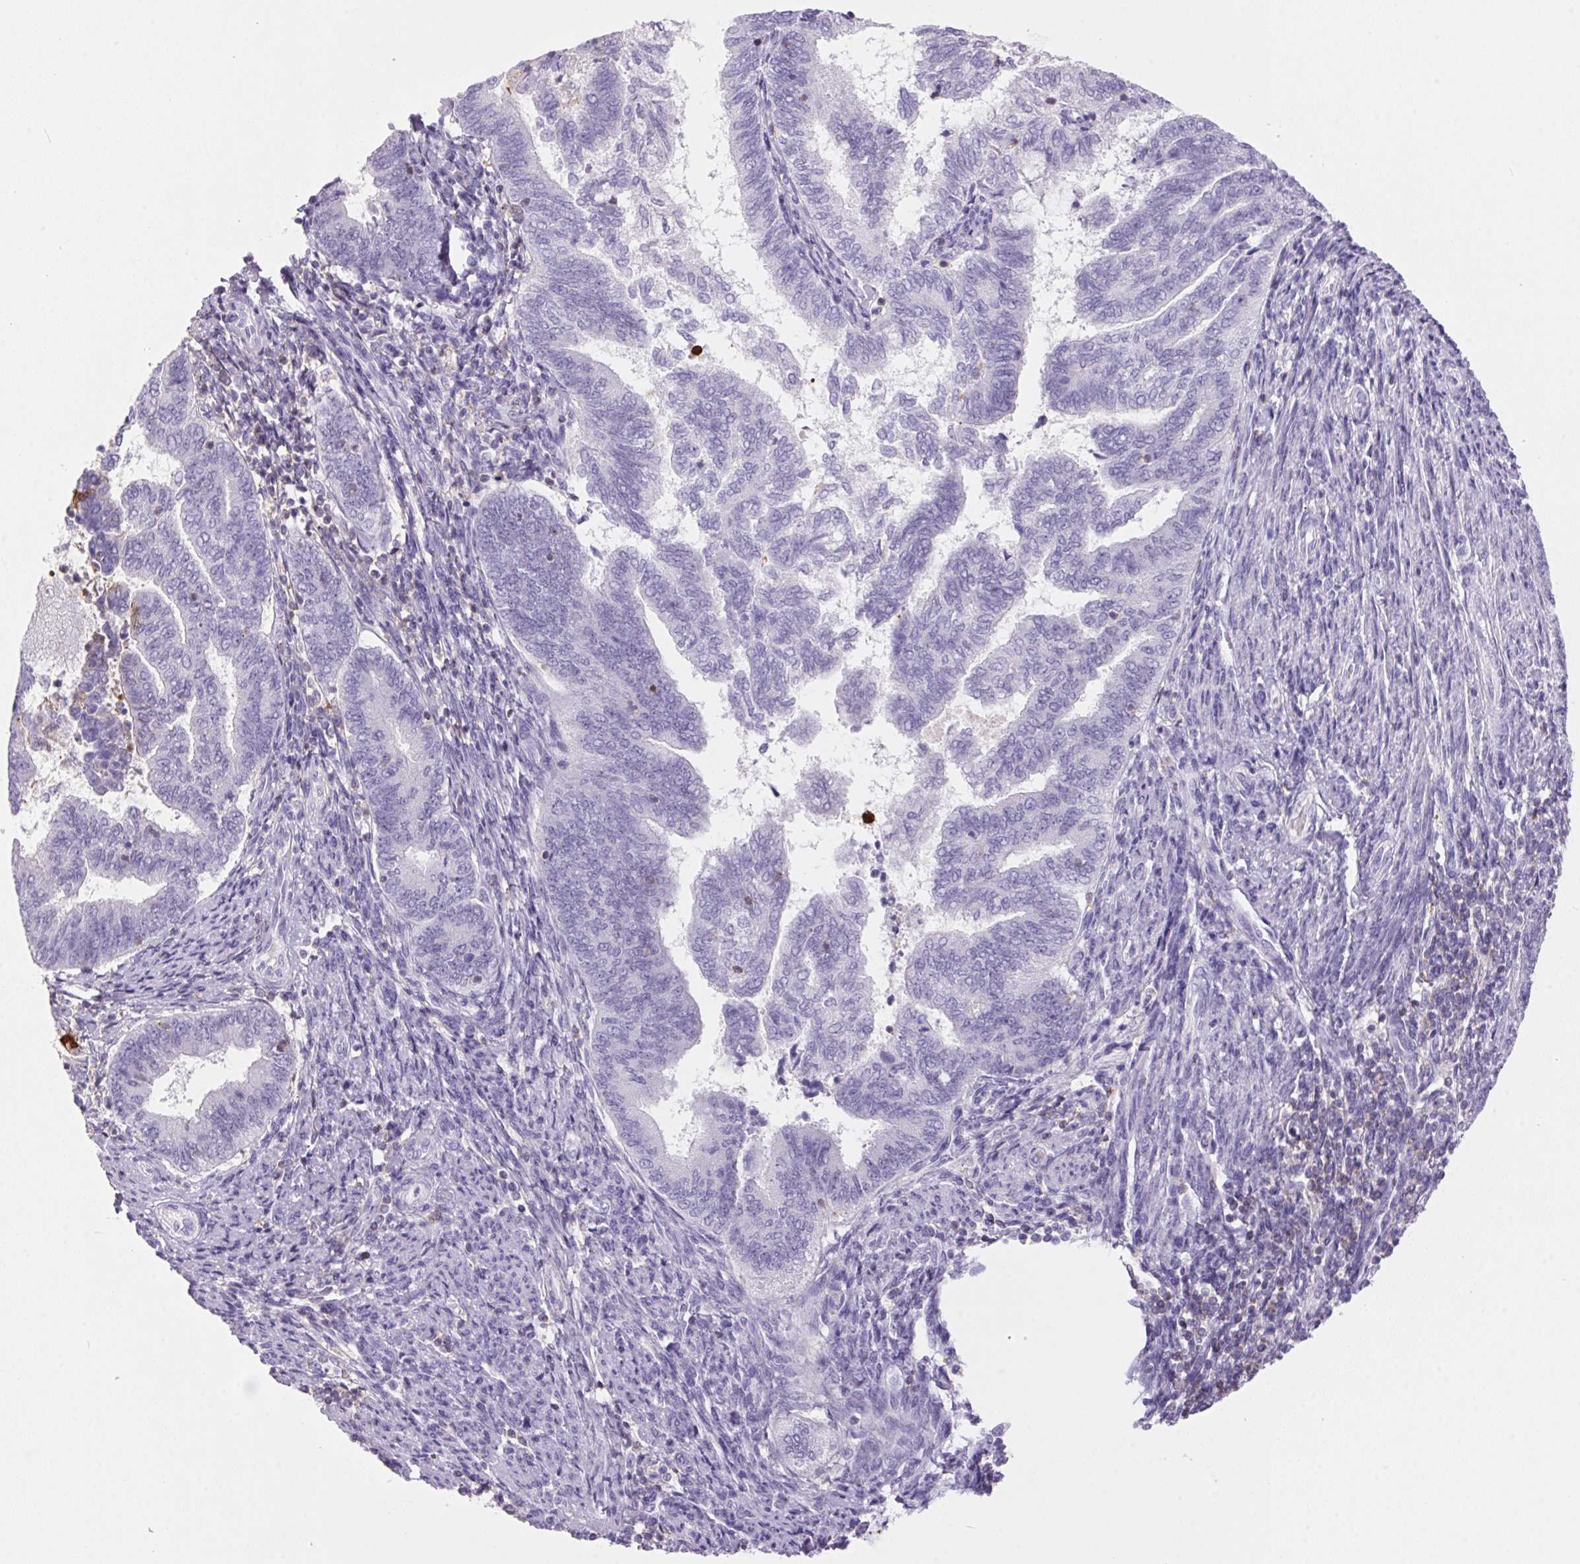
{"staining": {"intensity": "negative", "quantity": "none", "location": "none"}, "tissue": "endometrial cancer", "cell_type": "Tumor cells", "image_type": "cancer", "snomed": [{"axis": "morphology", "description": "Adenocarcinoma, NOS"}, {"axis": "topography", "description": "Endometrium"}], "caption": "Immunohistochemical staining of adenocarcinoma (endometrial) exhibits no significant staining in tumor cells.", "gene": "S100A2", "patient": {"sex": "female", "age": 65}}